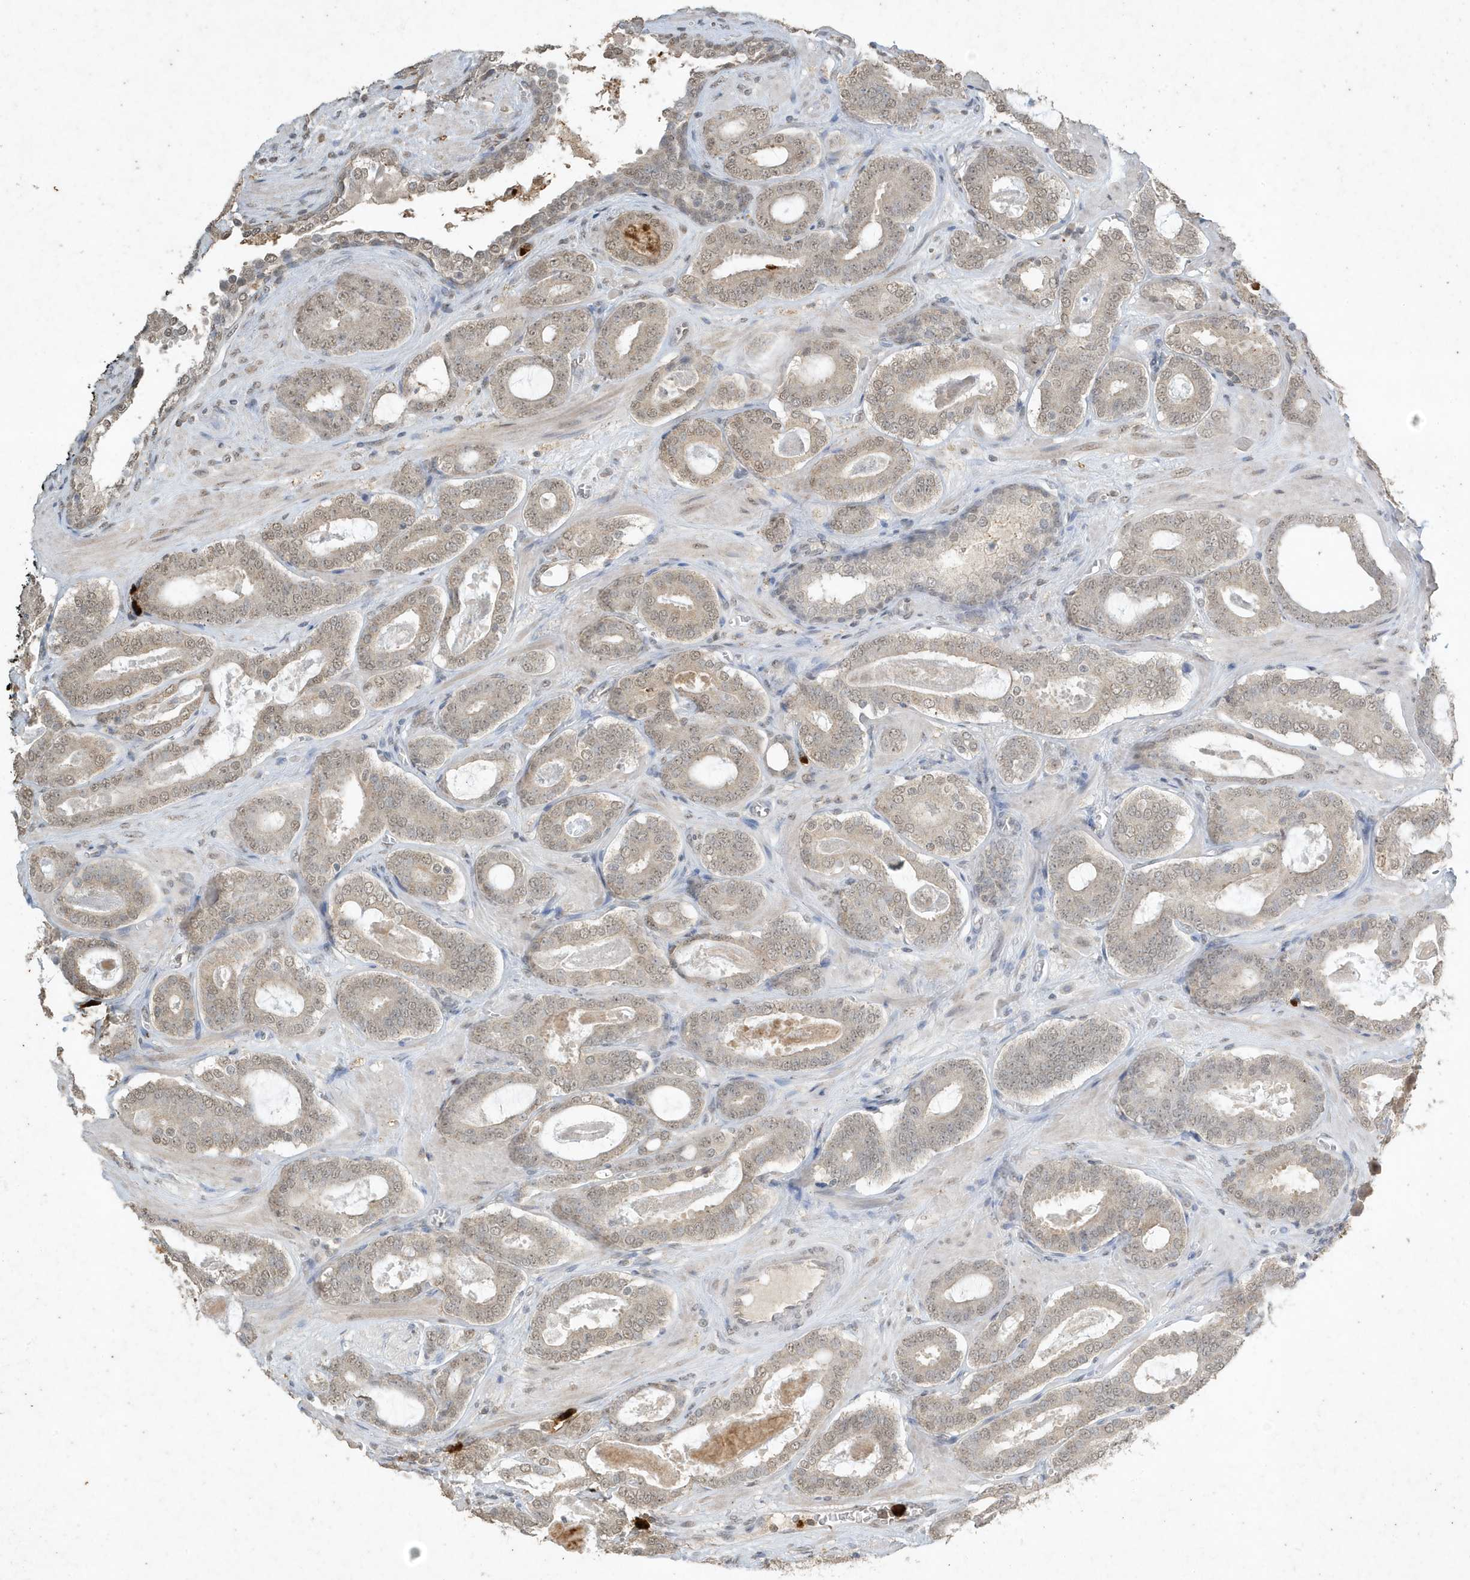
{"staining": {"intensity": "weak", "quantity": "25%-75%", "location": "cytoplasmic/membranous,nuclear"}, "tissue": "prostate cancer", "cell_type": "Tumor cells", "image_type": "cancer", "snomed": [{"axis": "morphology", "description": "Adenocarcinoma, High grade"}, {"axis": "topography", "description": "Prostate"}], "caption": "Protein staining shows weak cytoplasmic/membranous and nuclear staining in approximately 25%-75% of tumor cells in prostate cancer. (DAB (3,3'-diaminobenzidine) IHC, brown staining for protein, blue staining for nuclei).", "gene": "DEFA1", "patient": {"sex": "male", "age": 60}}